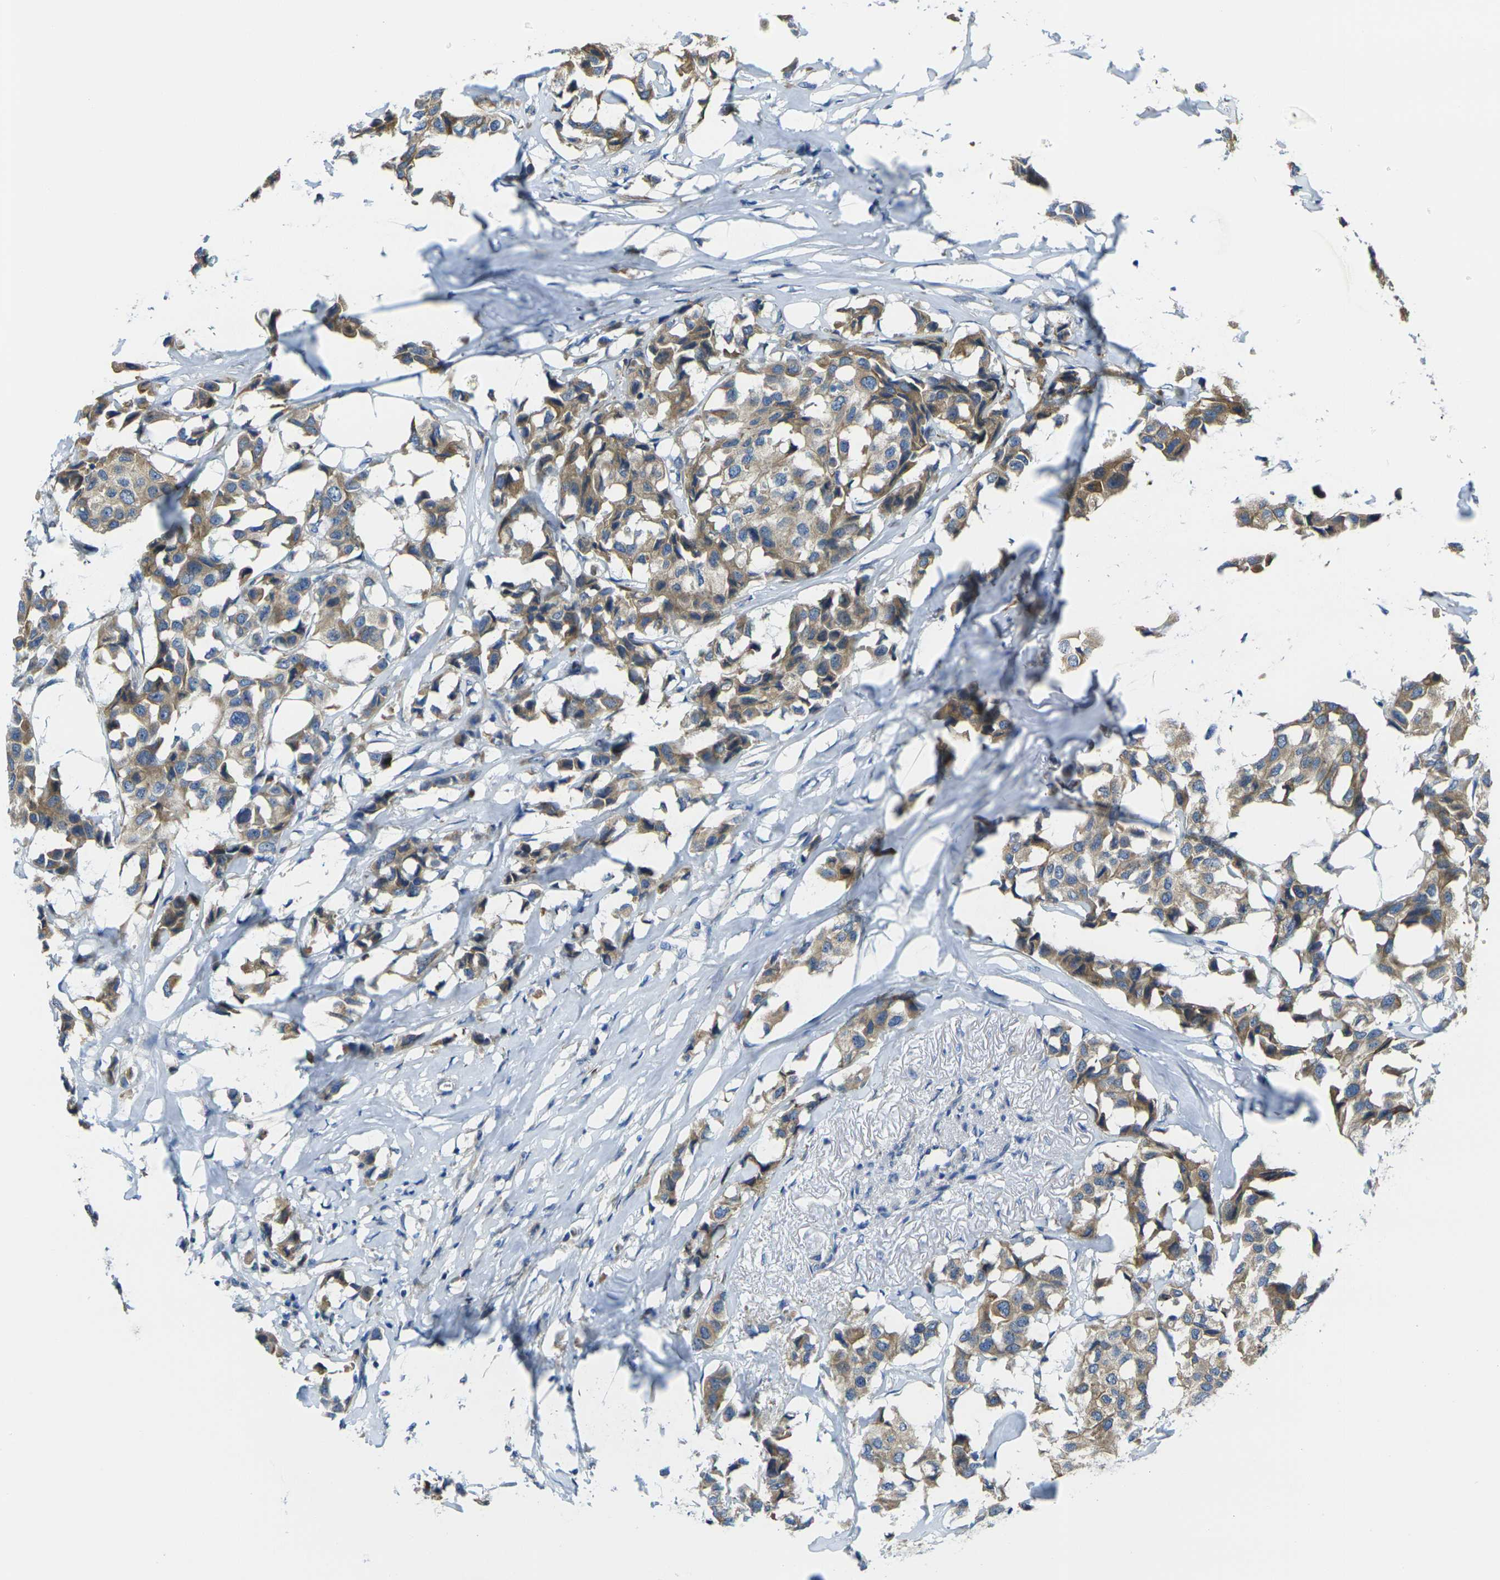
{"staining": {"intensity": "moderate", "quantity": ">75%", "location": "cytoplasmic/membranous"}, "tissue": "breast cancer", "cell_type": "Tumor cells", "image_type": "cancer", "snomed": [{"axis": "morphology", "description": "Duct carcinoma"}, {"axis": "topography", "description": "Breast"}], "caption": "Human intraductal carcinoma (breast) stained with a brown dye shows moderate cytoplasmic/membranous positive staining in approximately >75% of tumor cells.", "gene": "FZD1", "patient": {"sex": "female", "age": 80}}